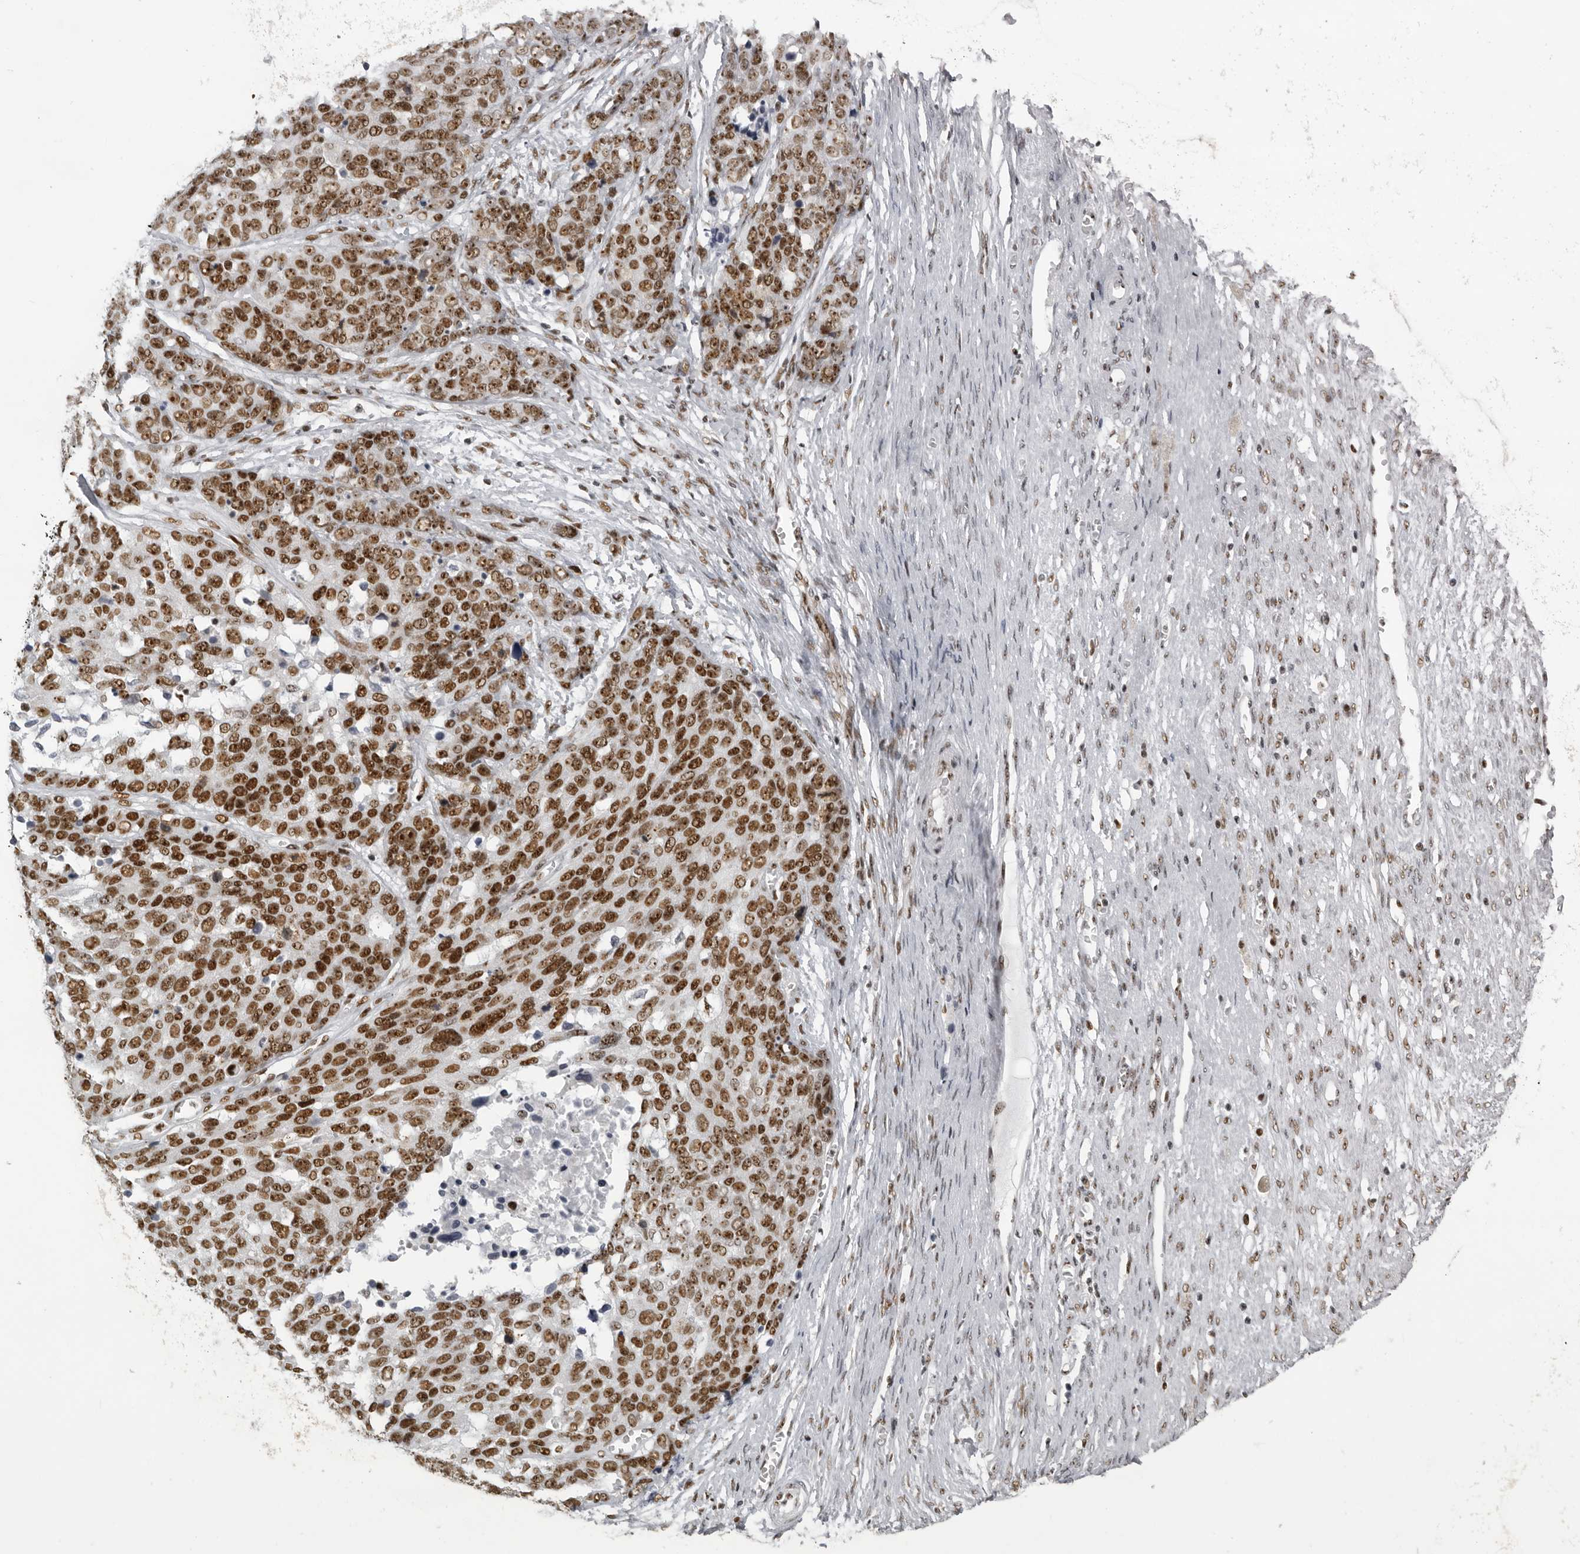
{"staining": {"intensity": "strong", "quantity": ">75%", "location": "nuclear"}, "tissue": "ovarian cancer", "cell_type": "Tumor cells", "image_type": "cancer", "snomed": [{"axis": "morphology", "description": "Cystadenocarcinoma, serous, NOS"}, {"axis": "topography", "description": "Ovary"}], "caption": "Ovarian serous cystadenocarcinoma stained with IHC exhibits strong nuclear positivity in approximately >75% of tumor cells.", "gene": "DHX9", "patient": {"sex": "female", "age": 44}}